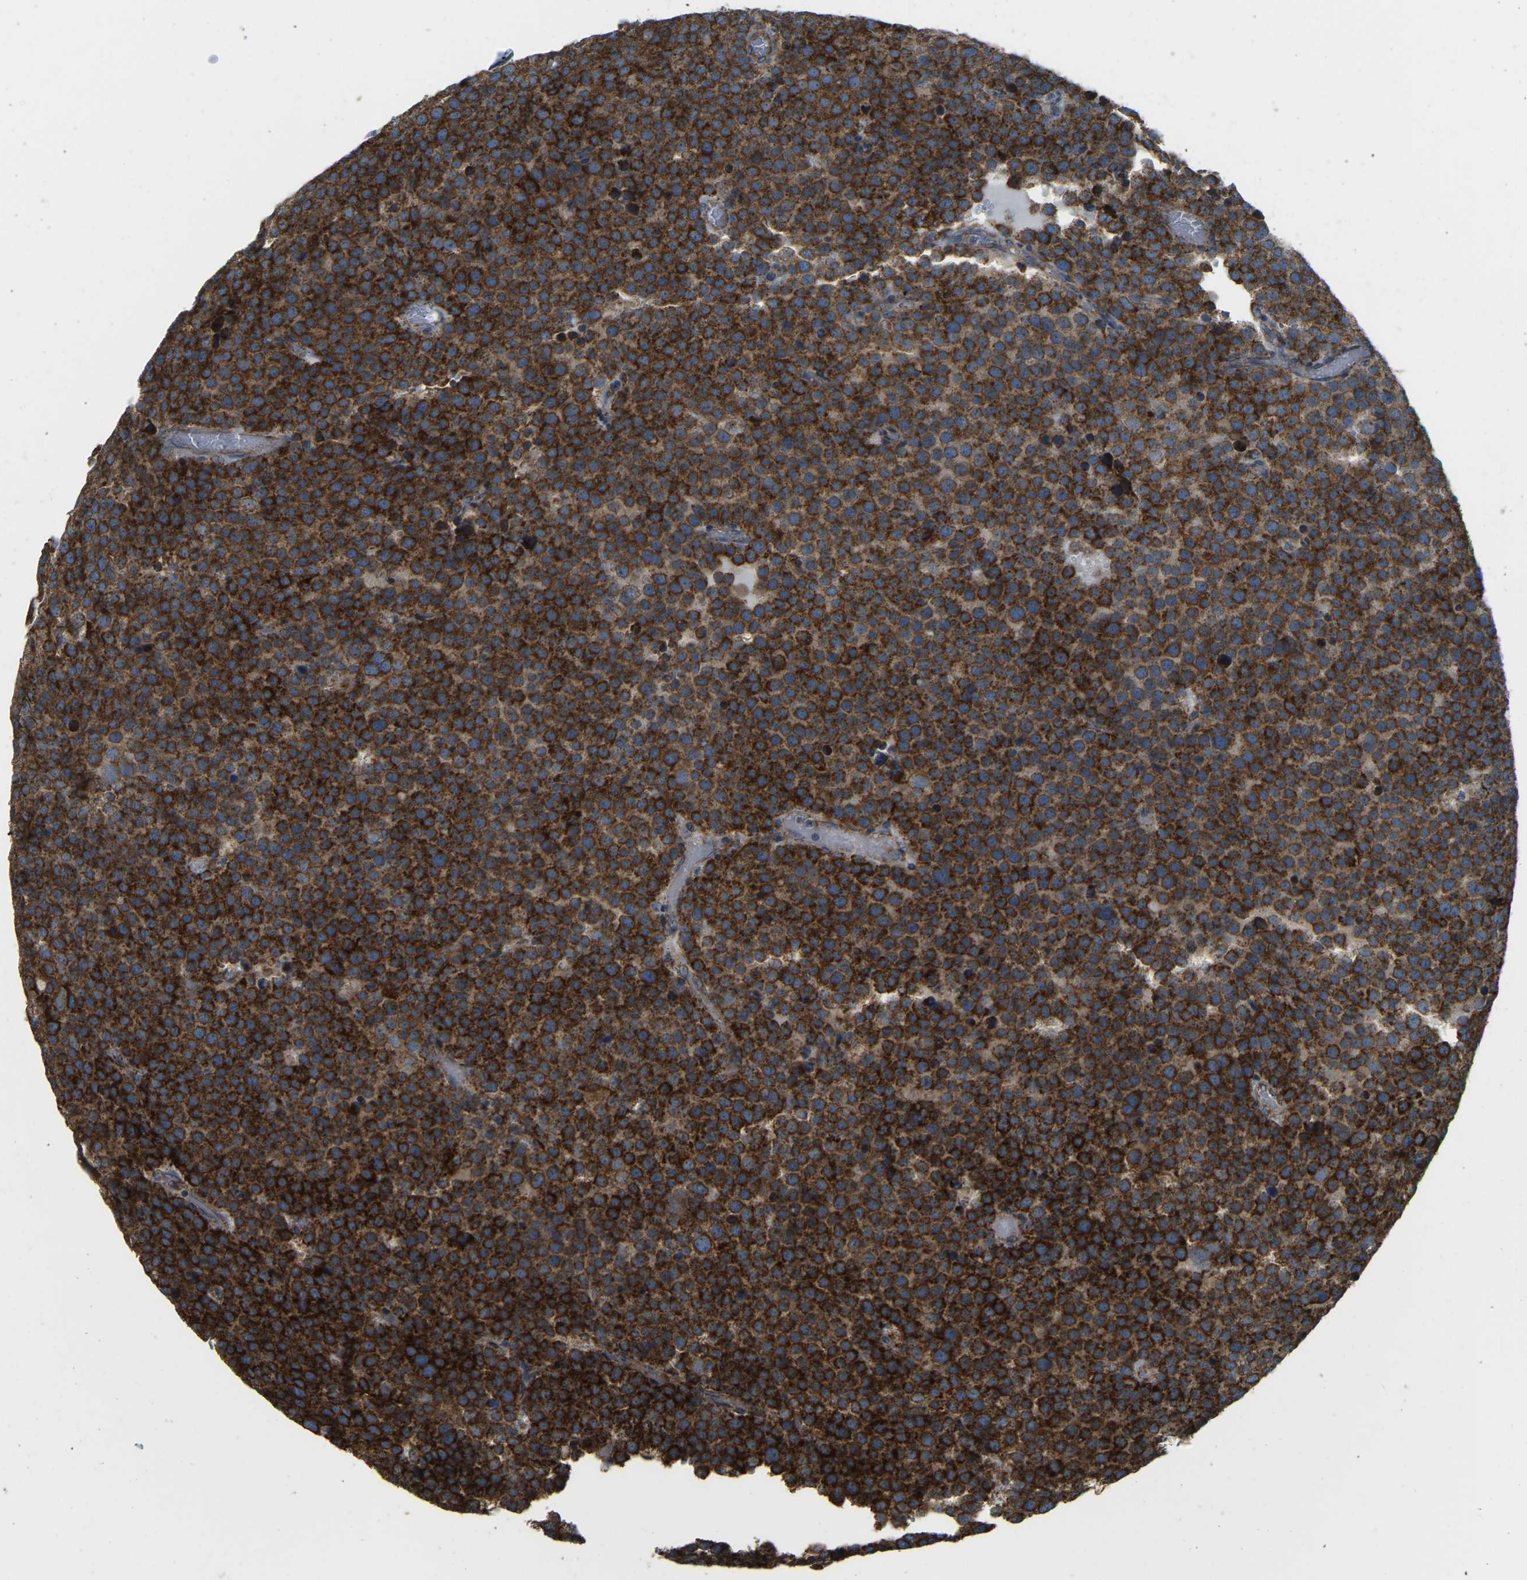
{"staining": {"intensity": "strong", "quantity": ">75%", "location": "cytoplasmic/membranous"}, "tissue": "testis cancer", "cell_type": "Tumor cells", "image_type": "cancer", "snomed": [{"axis": "morphology", "description": "Normal tissue, NOS"}, {"axis": "morphology", "description": "Seminoma, NOS"}, {"axis": "topography", "description": "Testis"}], "caption": "Testis cancer (seminoma) tissue reveals strong cytoplasmic/membranous positivity in about >75% of tumor cells, visualized by immunohistochemistry.", "gene": "PSMD7", "patient": {"sex": "male", "age": 71}}